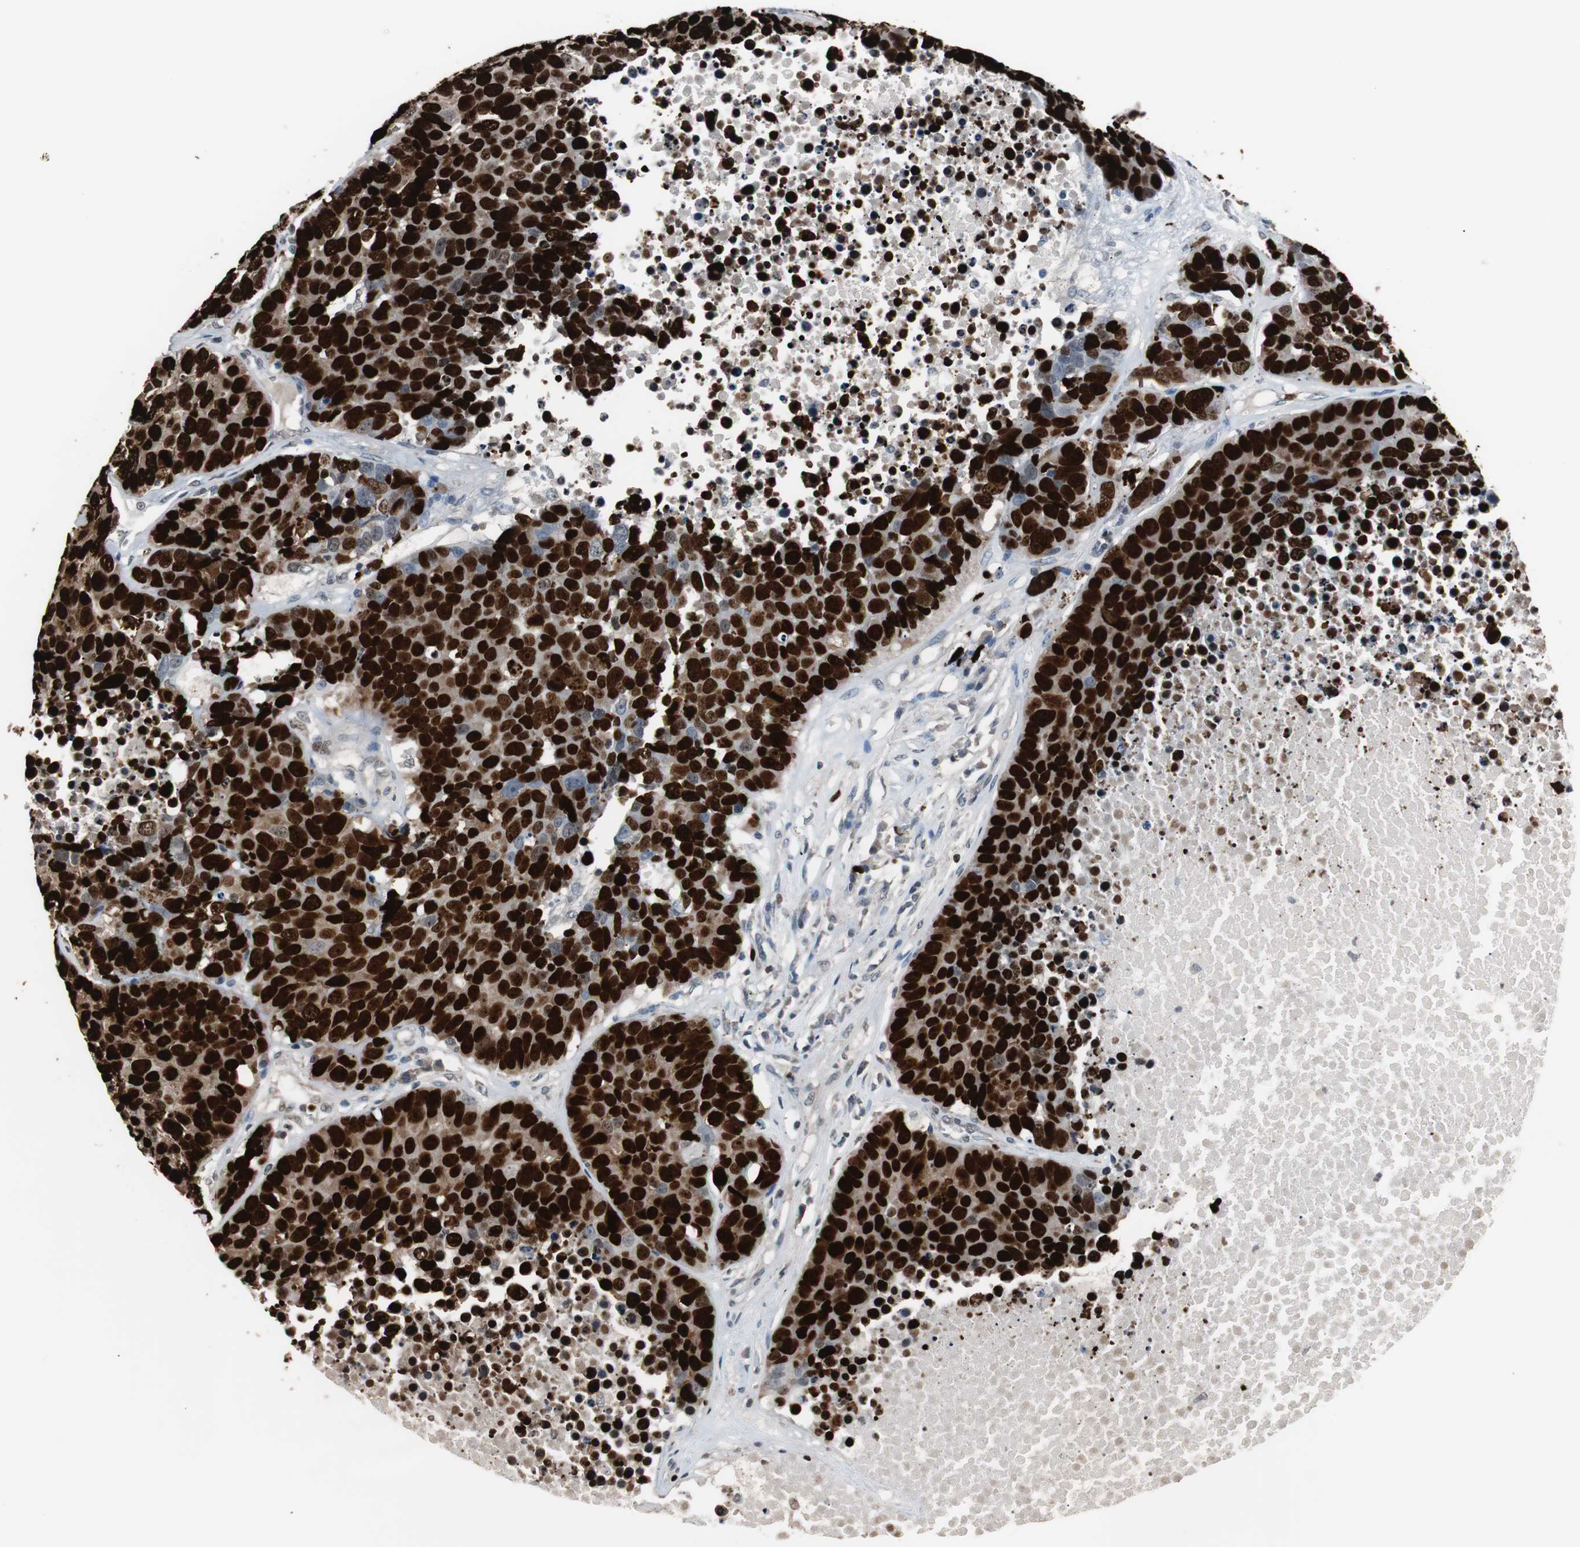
{"staining": {"intensity": "strong", "quantity": ">75%", "location": "nuclear"}, "tissue": "carcinoid", "cell_type": "Tumor cells", "image_type": "cancer", "snomed": [{"axis": "morphology", "description": "Carcinoid, malignant, NOS"}, {"axis": "topography", "description": "Lung"}], "caption": "Protein expression analysis of human carcinoid reveals strong nuclear positivity in about >75% of tumor cells. The protein of interest is stained brown, and the nuclei are stained in blue (DAB IHC with brightfield microscopy, high magnification).", "gene": "TOP2A", "patient": {"sex": "male", "age": 60}}